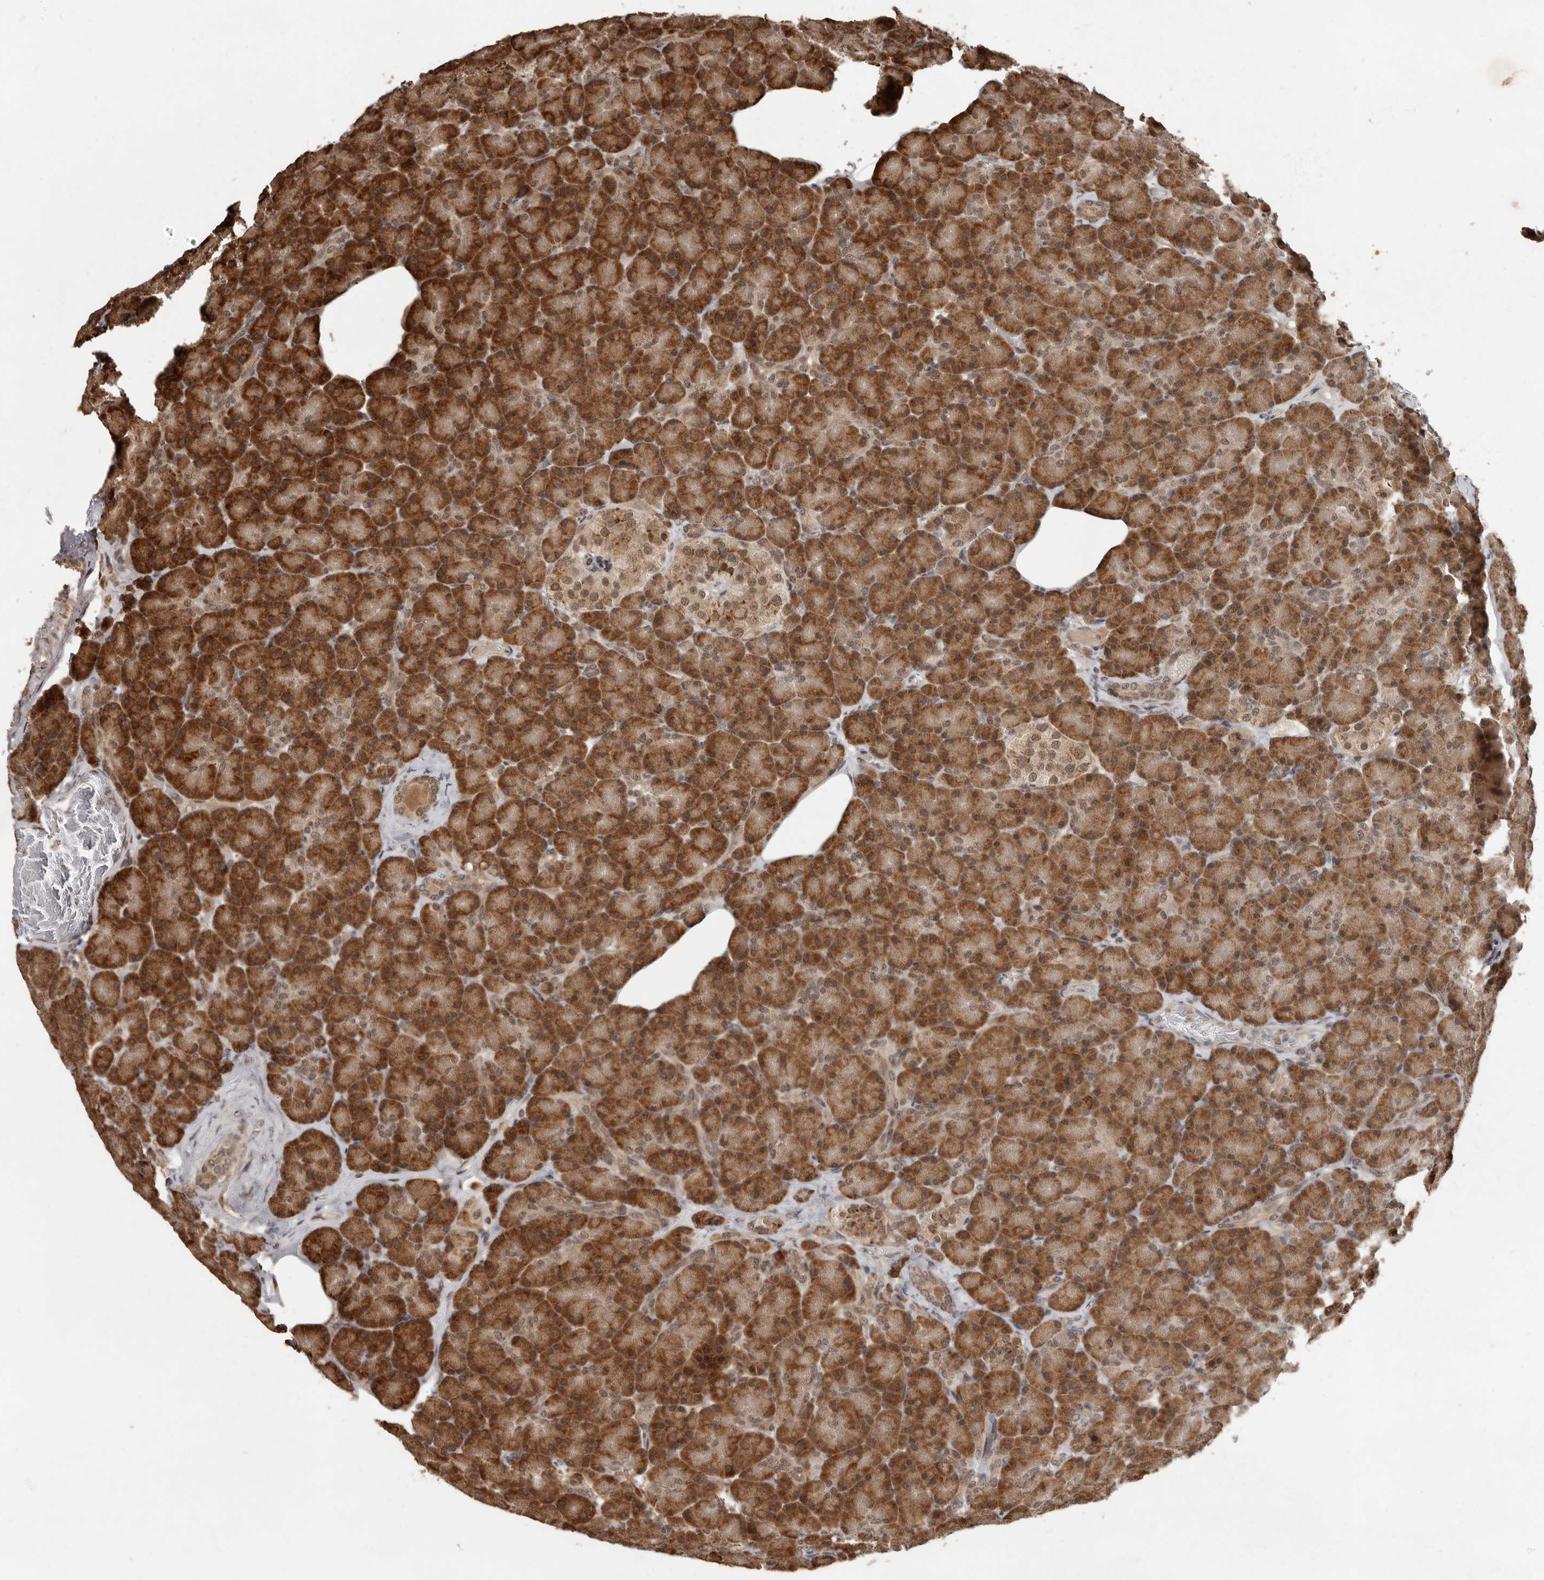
{"staining": {"intensity": "strong", "quantity": ">75%", "location": "cytoplasmic/membranous,nuclear"}, "tissue": "pancreas", "cell_type": "Exocrine glandular cells", "image_type": "normal", "snomed": [{"axis": "morphology", "description": "Normal tissue, NOS"}, {"axis": "topography", "description": "Pancreas"}], "caption": "Immunohistochemical staining of unremarkable human pancreas exhibits high levels of strong cytoplasmic/membranous,nuclear staining in approximately >75% of exocrine glandular cells. (DAB (3,3'-diaminobenzidine) IHC with brightfield microscopy, high magnification).", "gene": "LRGUK", "patient": {"sex": "female", "age": 43}}